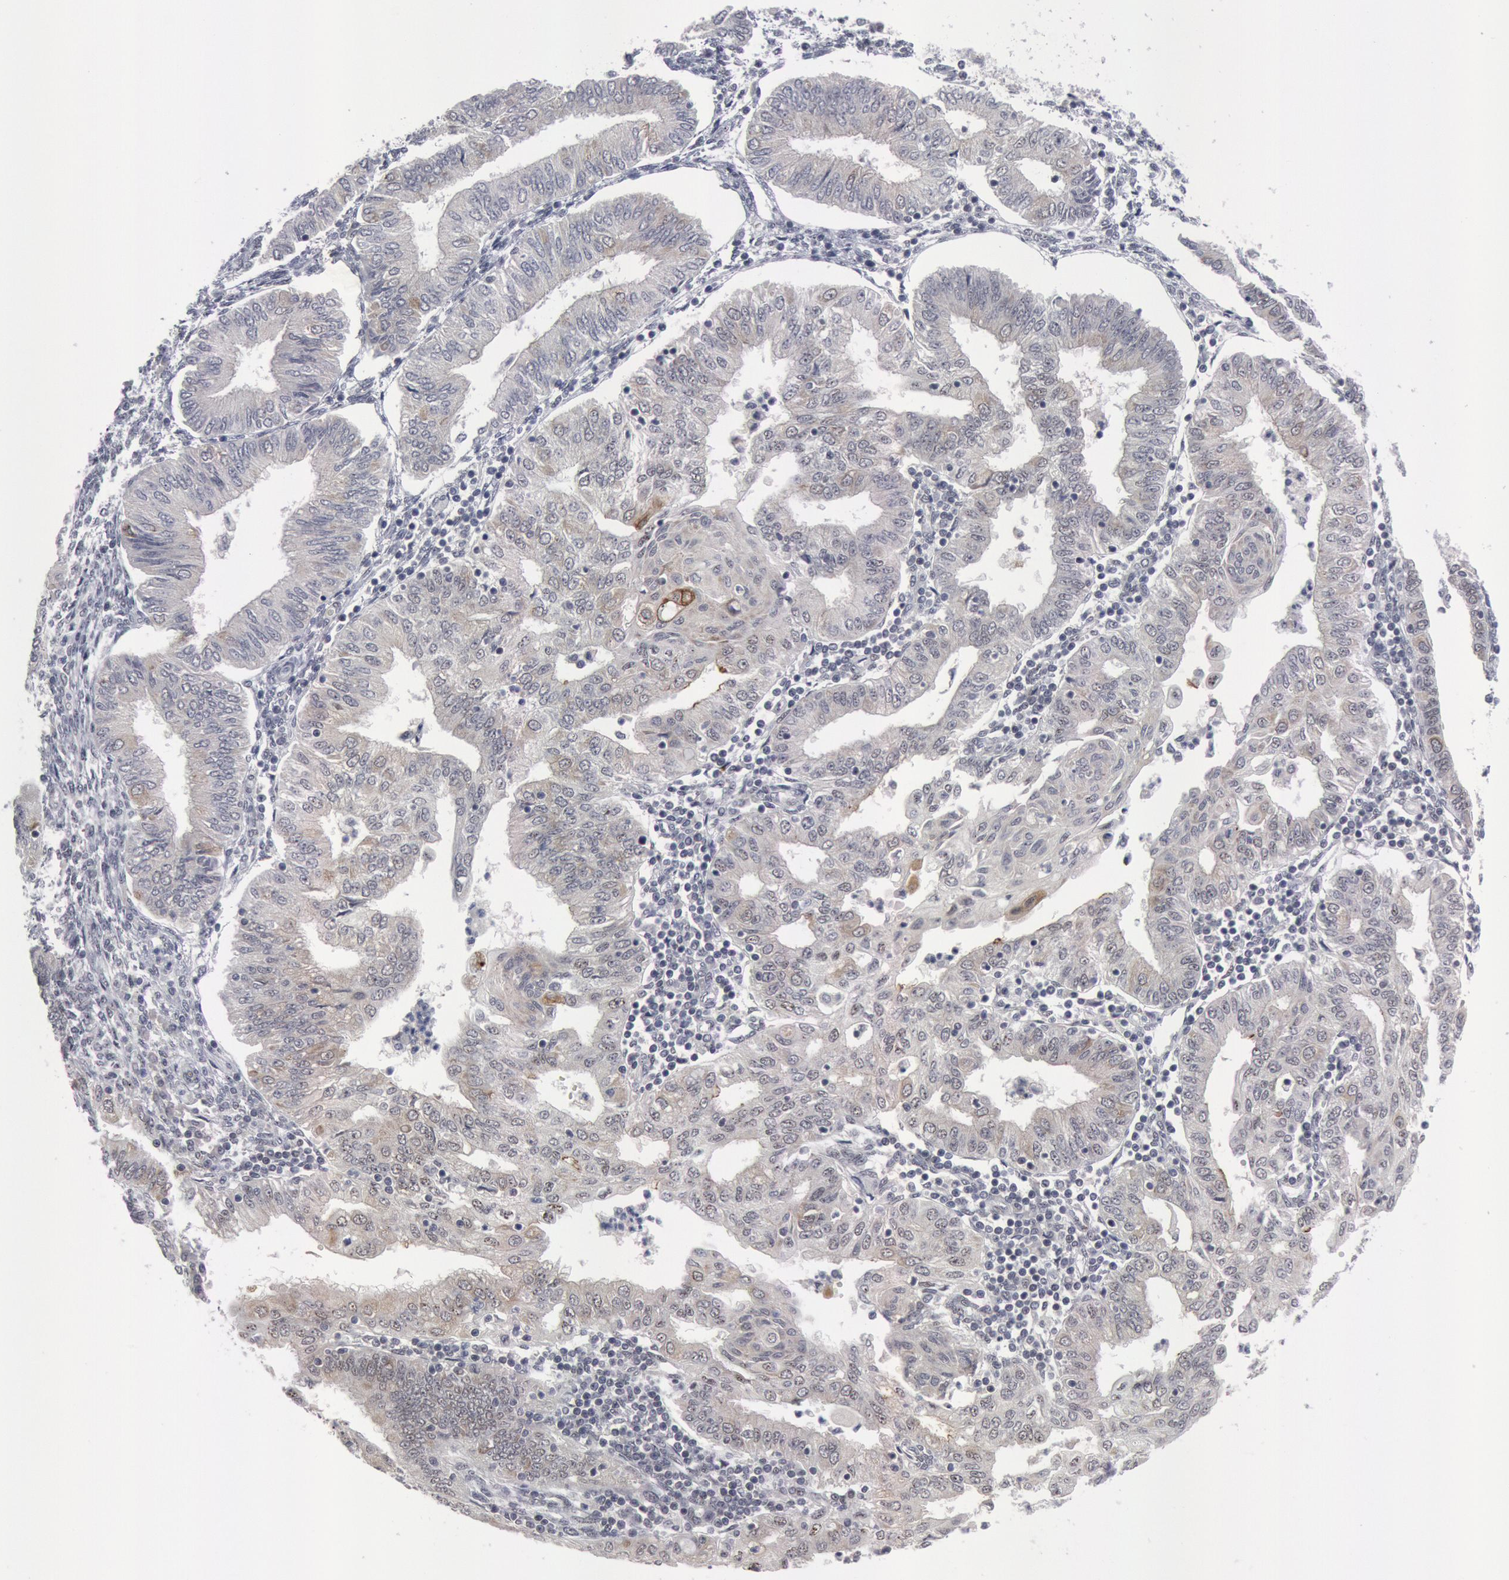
{"staining": {"intensity": "negative", "quantity": "none", "location": "none"}, "tissue": "endometrial cancer", "cell_type": "Tumor cells", "image_type": "cancer", "snomed": [{"axis": "morphology", "description": "Adenocarcinoma, NOS"}, {"axis": "topography", "description": "Endometrium"}], "caption": "Tumor cells show no significant staining in endometrial cancer.", "gene": "FOXO1", "patient": {"sex": "female", "age": 51}}